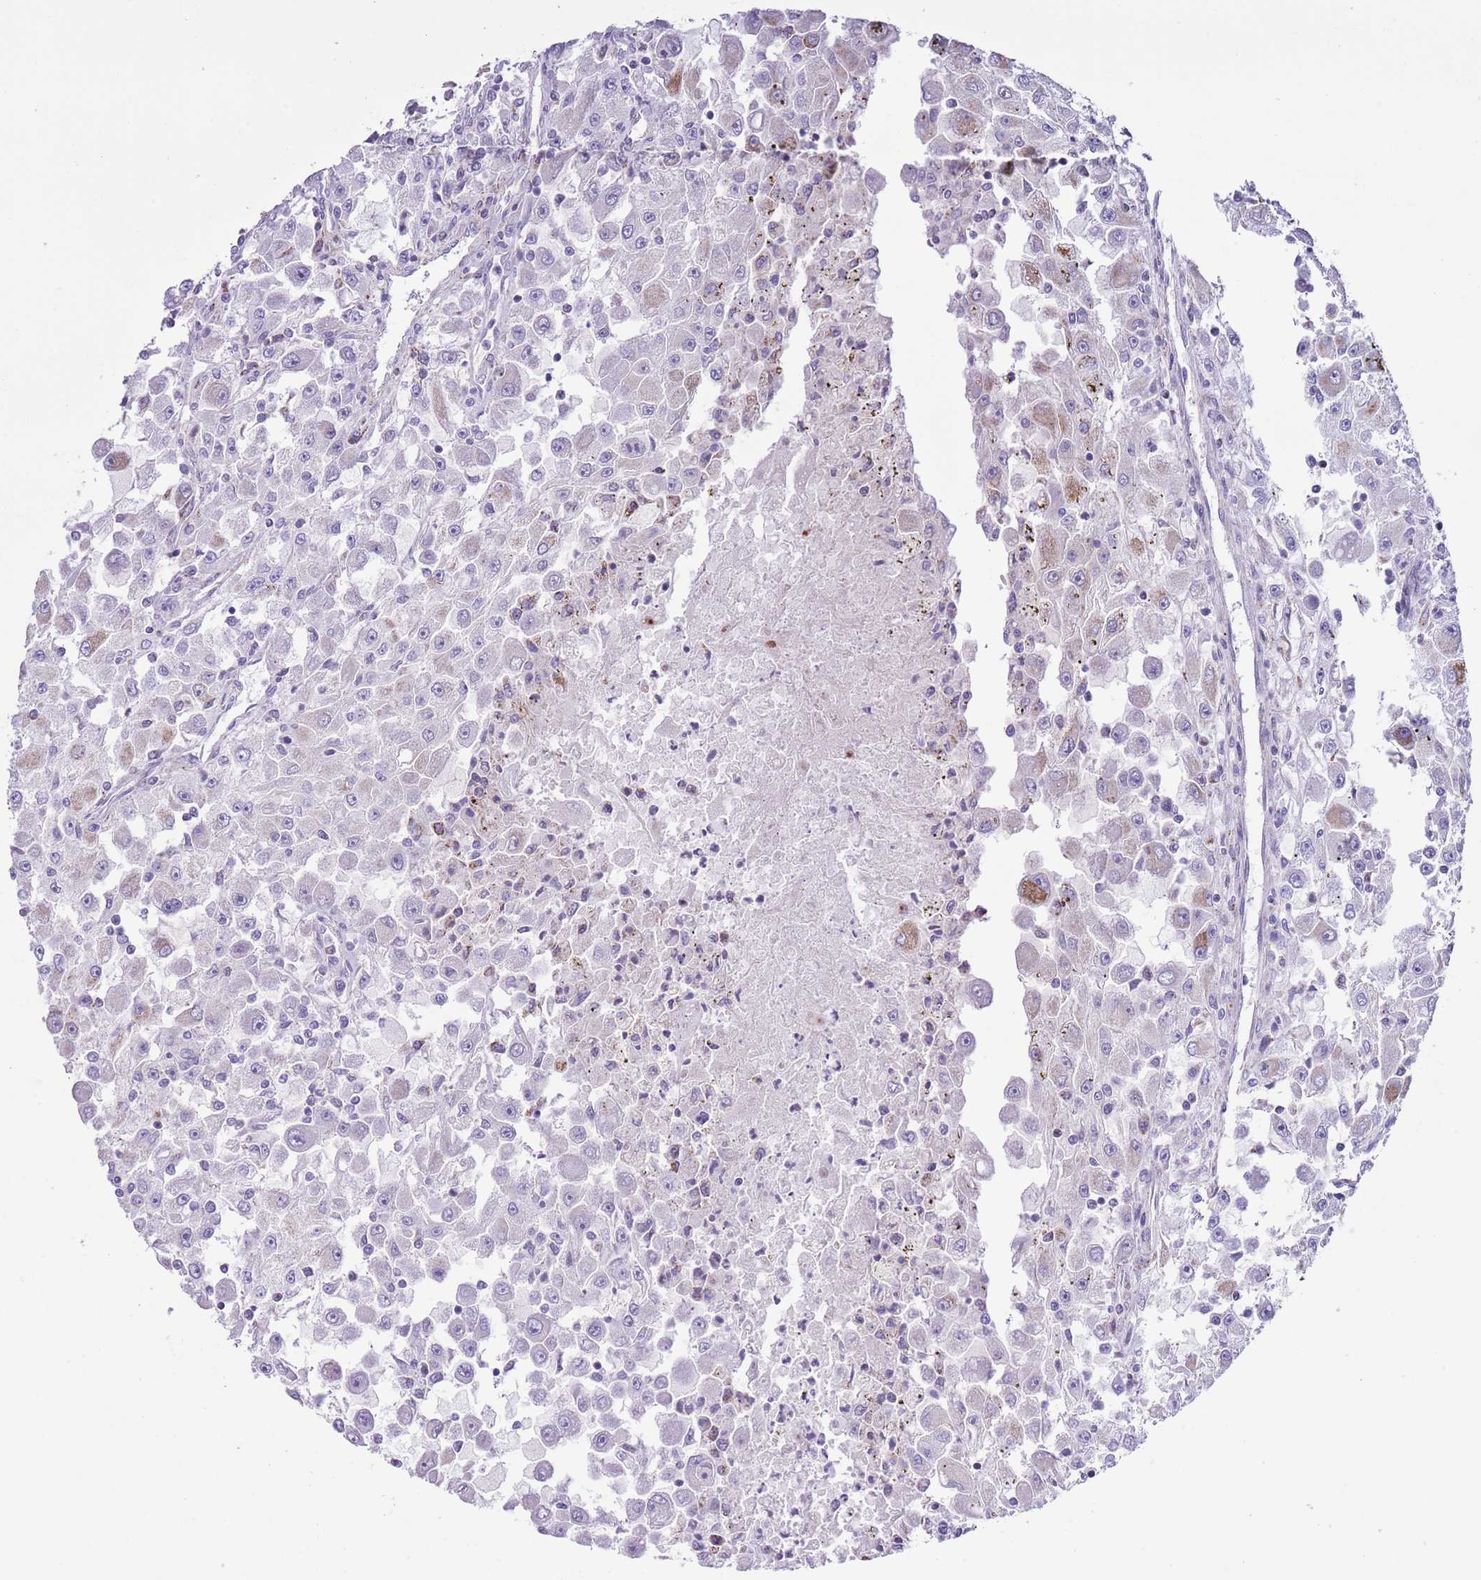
{"staining": {"intensity": "negative", "quantity": "none", "location": "none"}, "tissue": "renal cancer", "cell_type": "Tumor cells", "image_type": "cancer", "snomed": [{"axis": "morphology", "description": "Adenocarcinoma, NOS"}, {"axis": "topography", "description": "Kidney"}], "caption": "Immunohistochemistry (IHC) micrograph of neoplastic tissue: renal cancer stained with DAB reveals no significant protein expression in tumor cells.", "gene": "ATP6V1B1", "patient": {"sex": "female", "age": 67}}